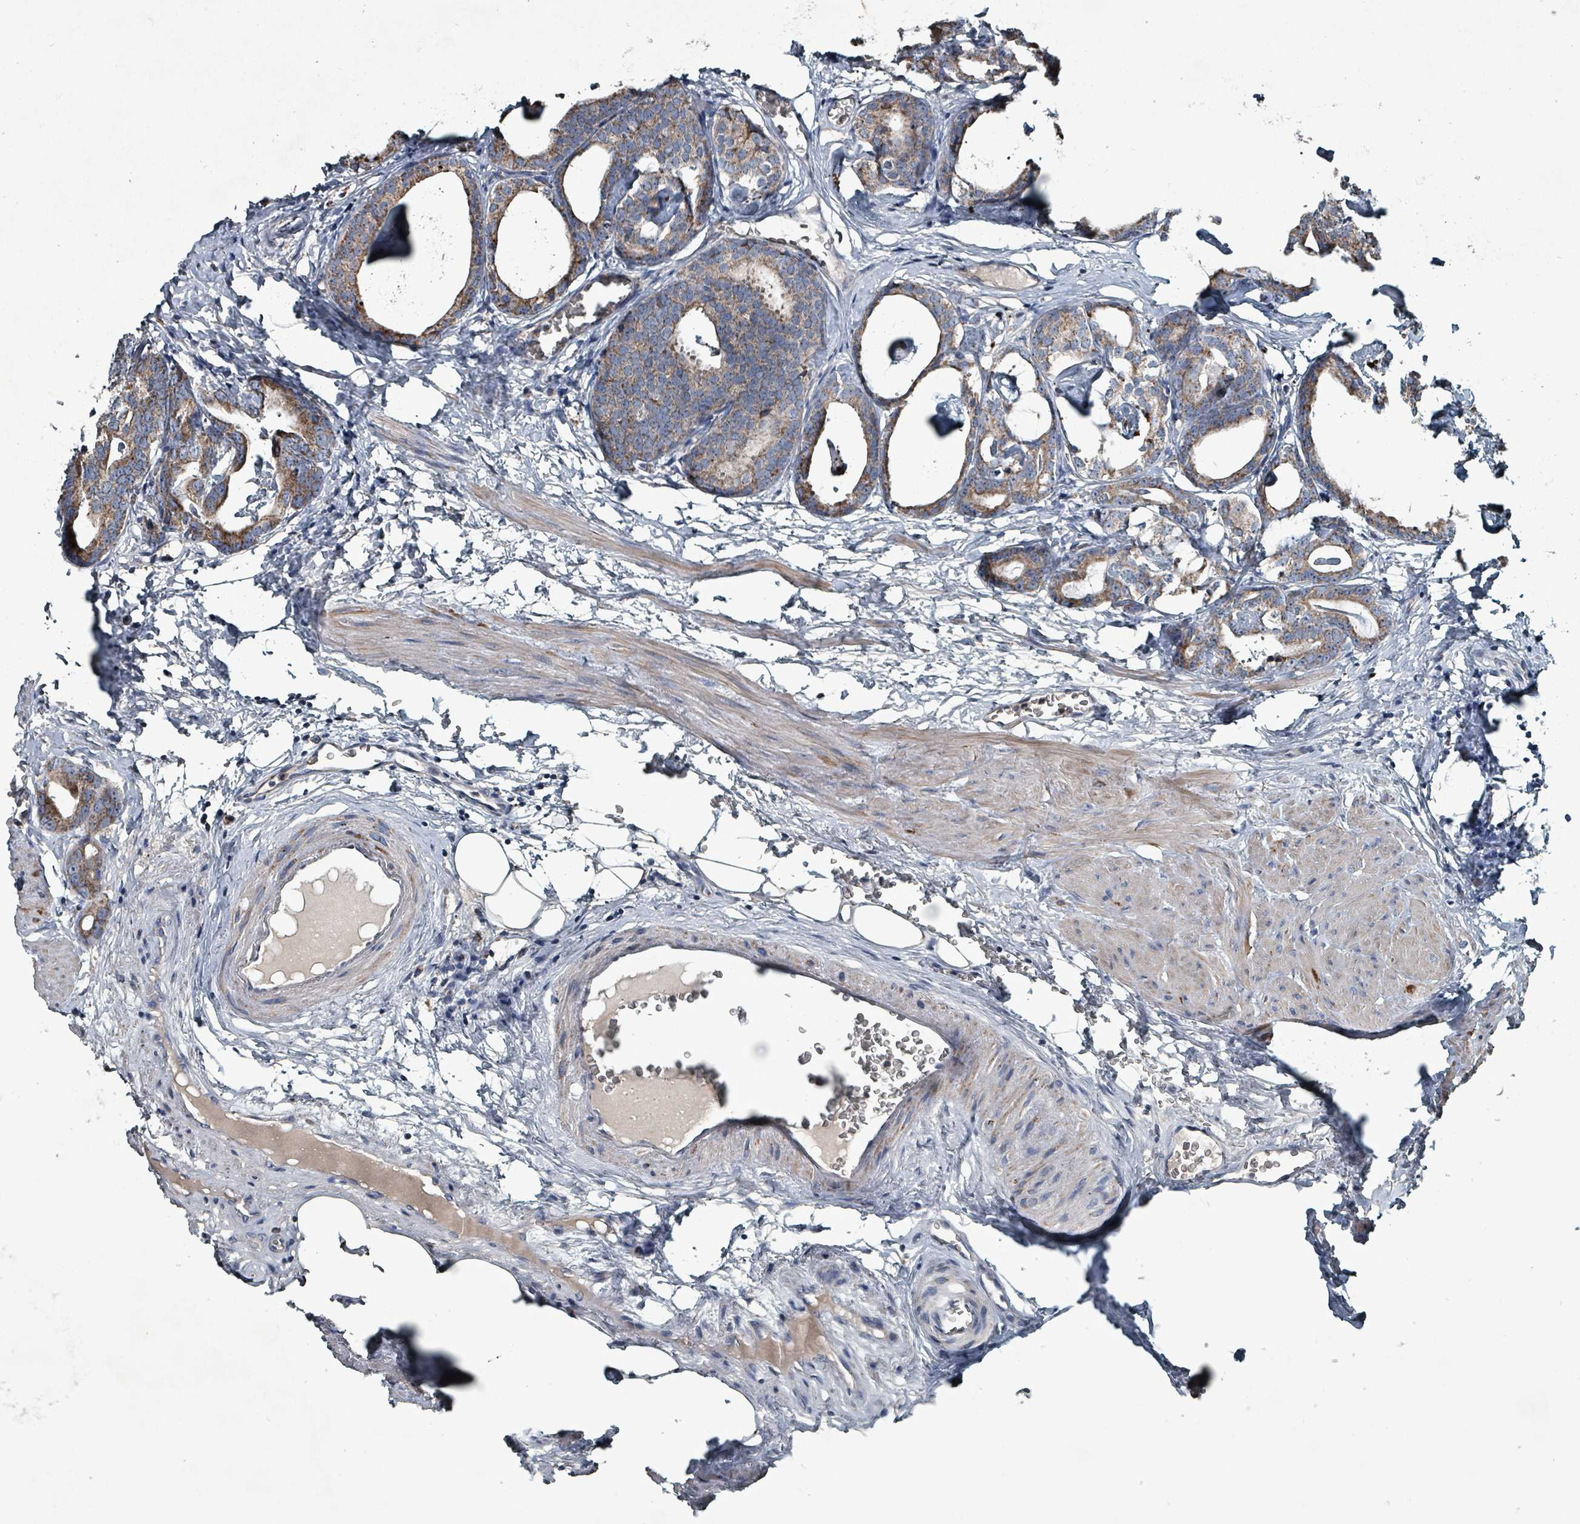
{"staining": {"intensity": "moderate", "quantity": ">75%", "location": "cytoplasmic/membranous"}, "tissue": "prostate cancer", "cell_type": "Tumor cells", "image_type": "cancer", "snomed": [{"axis": "morphology", "description": "Adenocarcinoma, Low grade"}, {"axis": "topography", "description": "Prostate"}], "caption": "IHC (DAB (3,3'-diaminobenzidine)) staining of low-grade adenocarcinoma (prostate) exhibits moderate cytoplasmic/membranous protein expression in about >75% of tumor cells.", "gene": "ABHD18", "patient": {"sex": "male", "age": 71}}